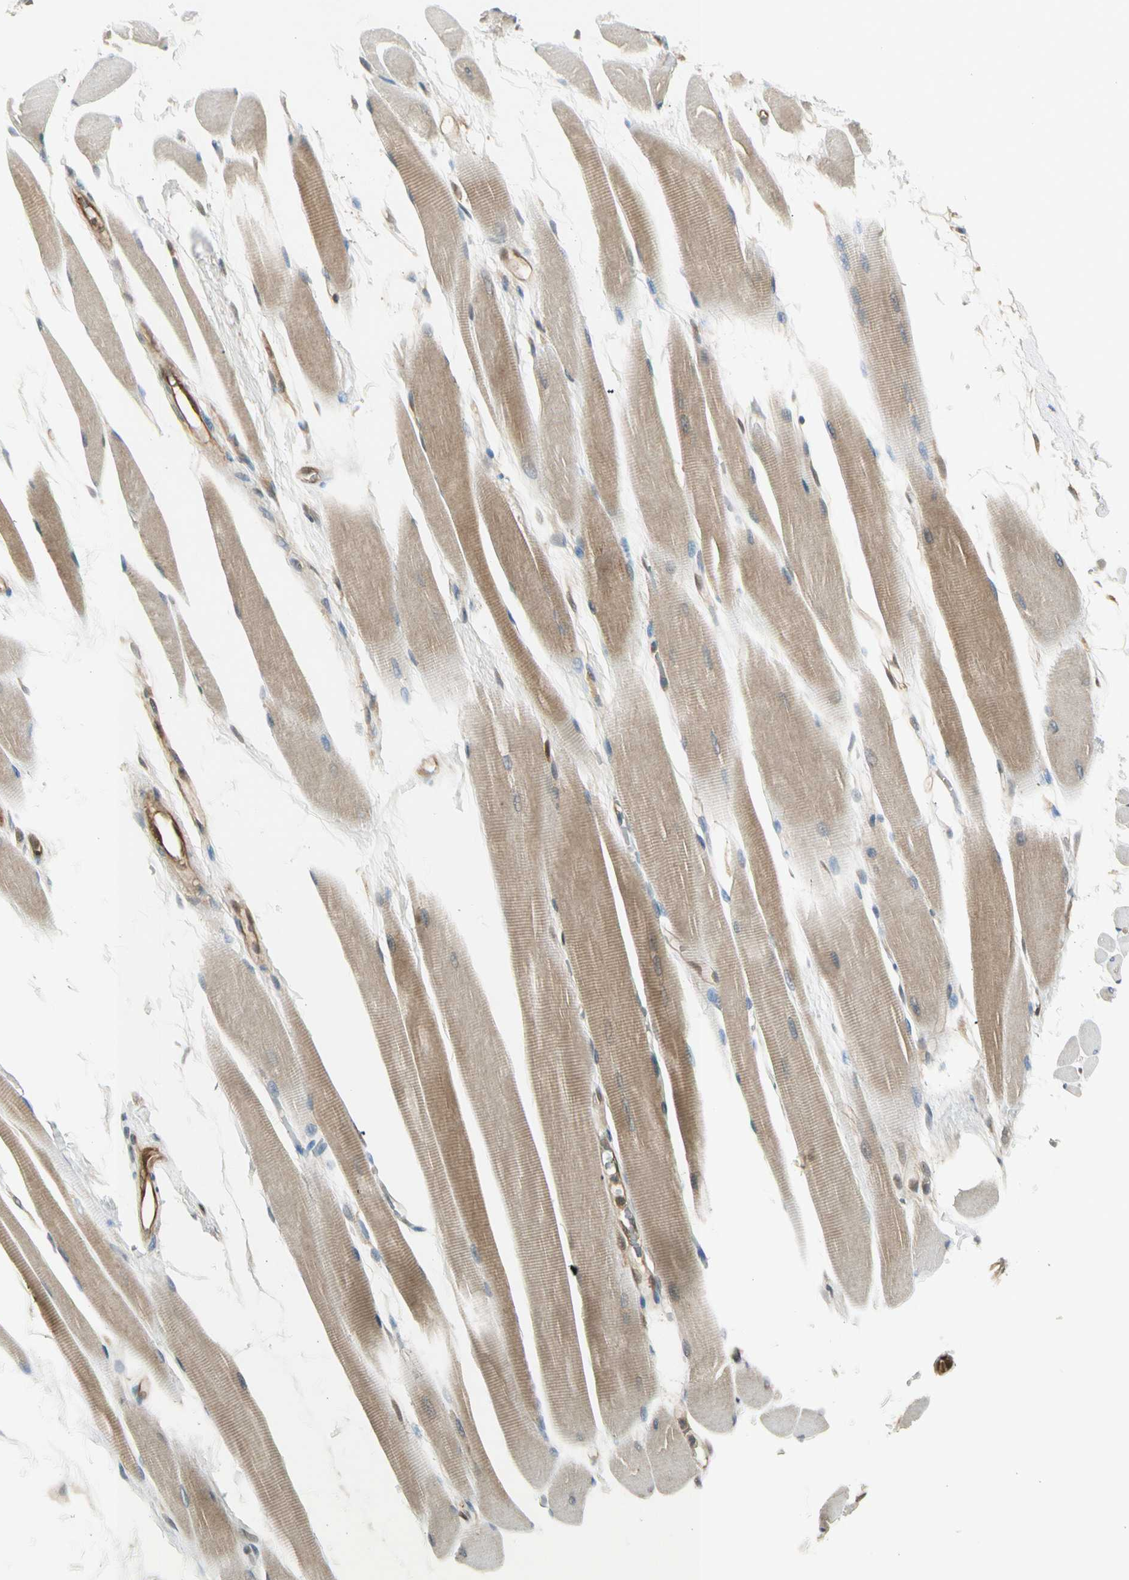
{"staining": {"intensity": "moderate", "quantity": ">75%", "location": "cytoplasmic/membranous"}, "tissue": "skeletal muscle", "cell_type": "Myocytes", "image_type": "normal", "snomed": [{"axis": "morphology", "description": "Normal tissue, NOS"}, {"axis": "topography", "description": "Skeletal muscle"}, {"axis": "topography", "description": "Oral tissue"}, {"axis": "topography", "description": "Peripheral nerve tissue"}], "caption": "IHC staining of unremarkable skeletal muscle, which reveals medium levels of moderate cytoplasmic/membranous expression in approximately >75% of myocytes indicating moderate cytoplasmic/membranous protein expression. The staining was performed using DAB (3,3'-diaminobenzidine) (brown) for protein detection and nuclei were counterstained in hematoxylin (blue).", "gene": "SERPINB6", "patient": {"sex": "female", "age": 84}}